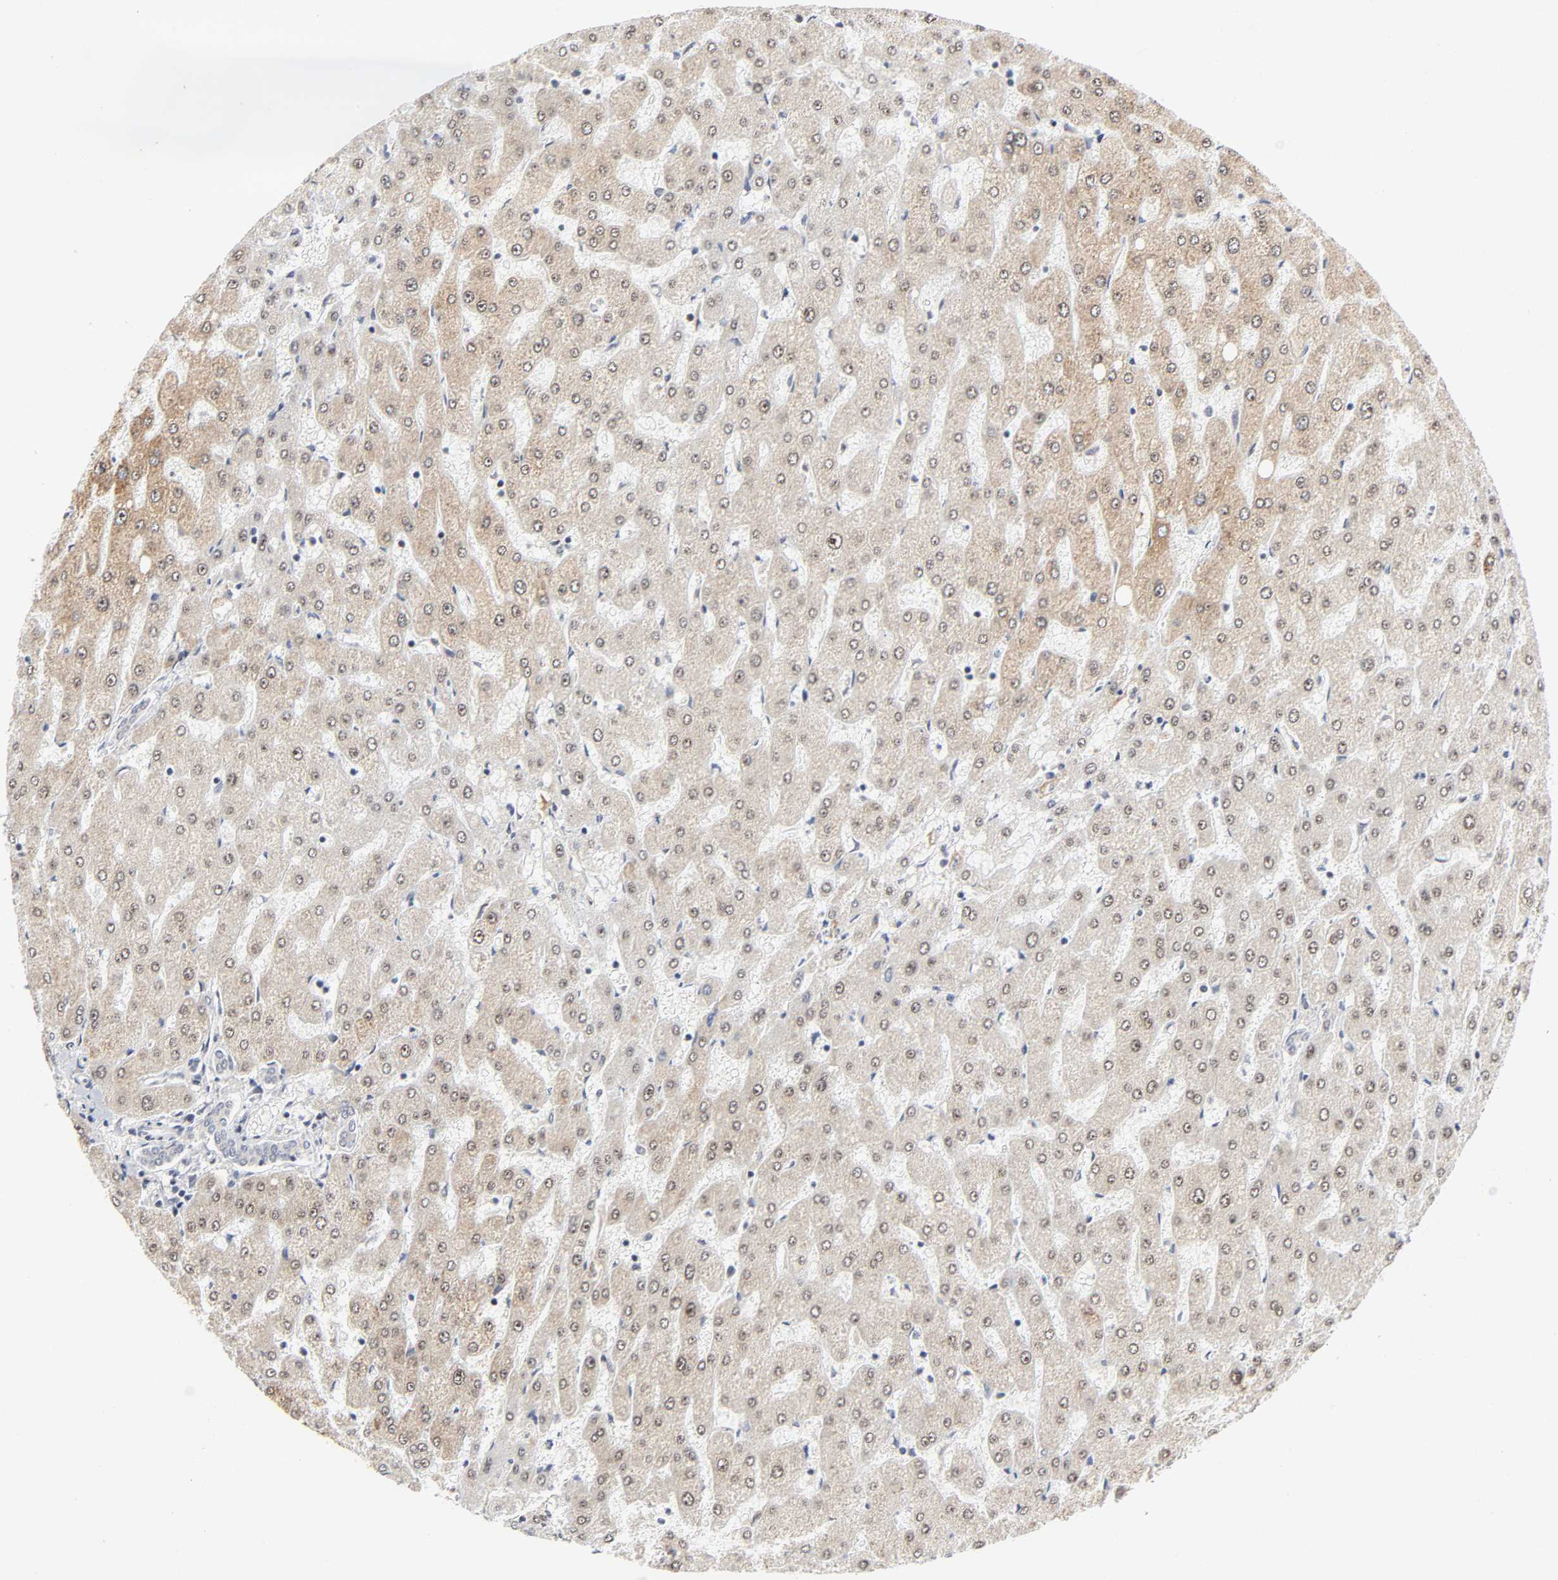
{"staining": {"intensity": "negative", "quantity": "none", "location": "none"}, "tissue": "liver", "cell_type": "Cholangiocytes", "image_type": "normal", "snomed": [{"axis": "morphology", "description": "Normal tissue, NOS"}, {"axis": "topography", "description": "Liver"}], "caption": "DAB immunohistochemical staining of unremarkable liver shows no significant staining in cholangiocytes.", "gene": "ZKSCAN8", "patient": {"sex": "male", "age": 67}}